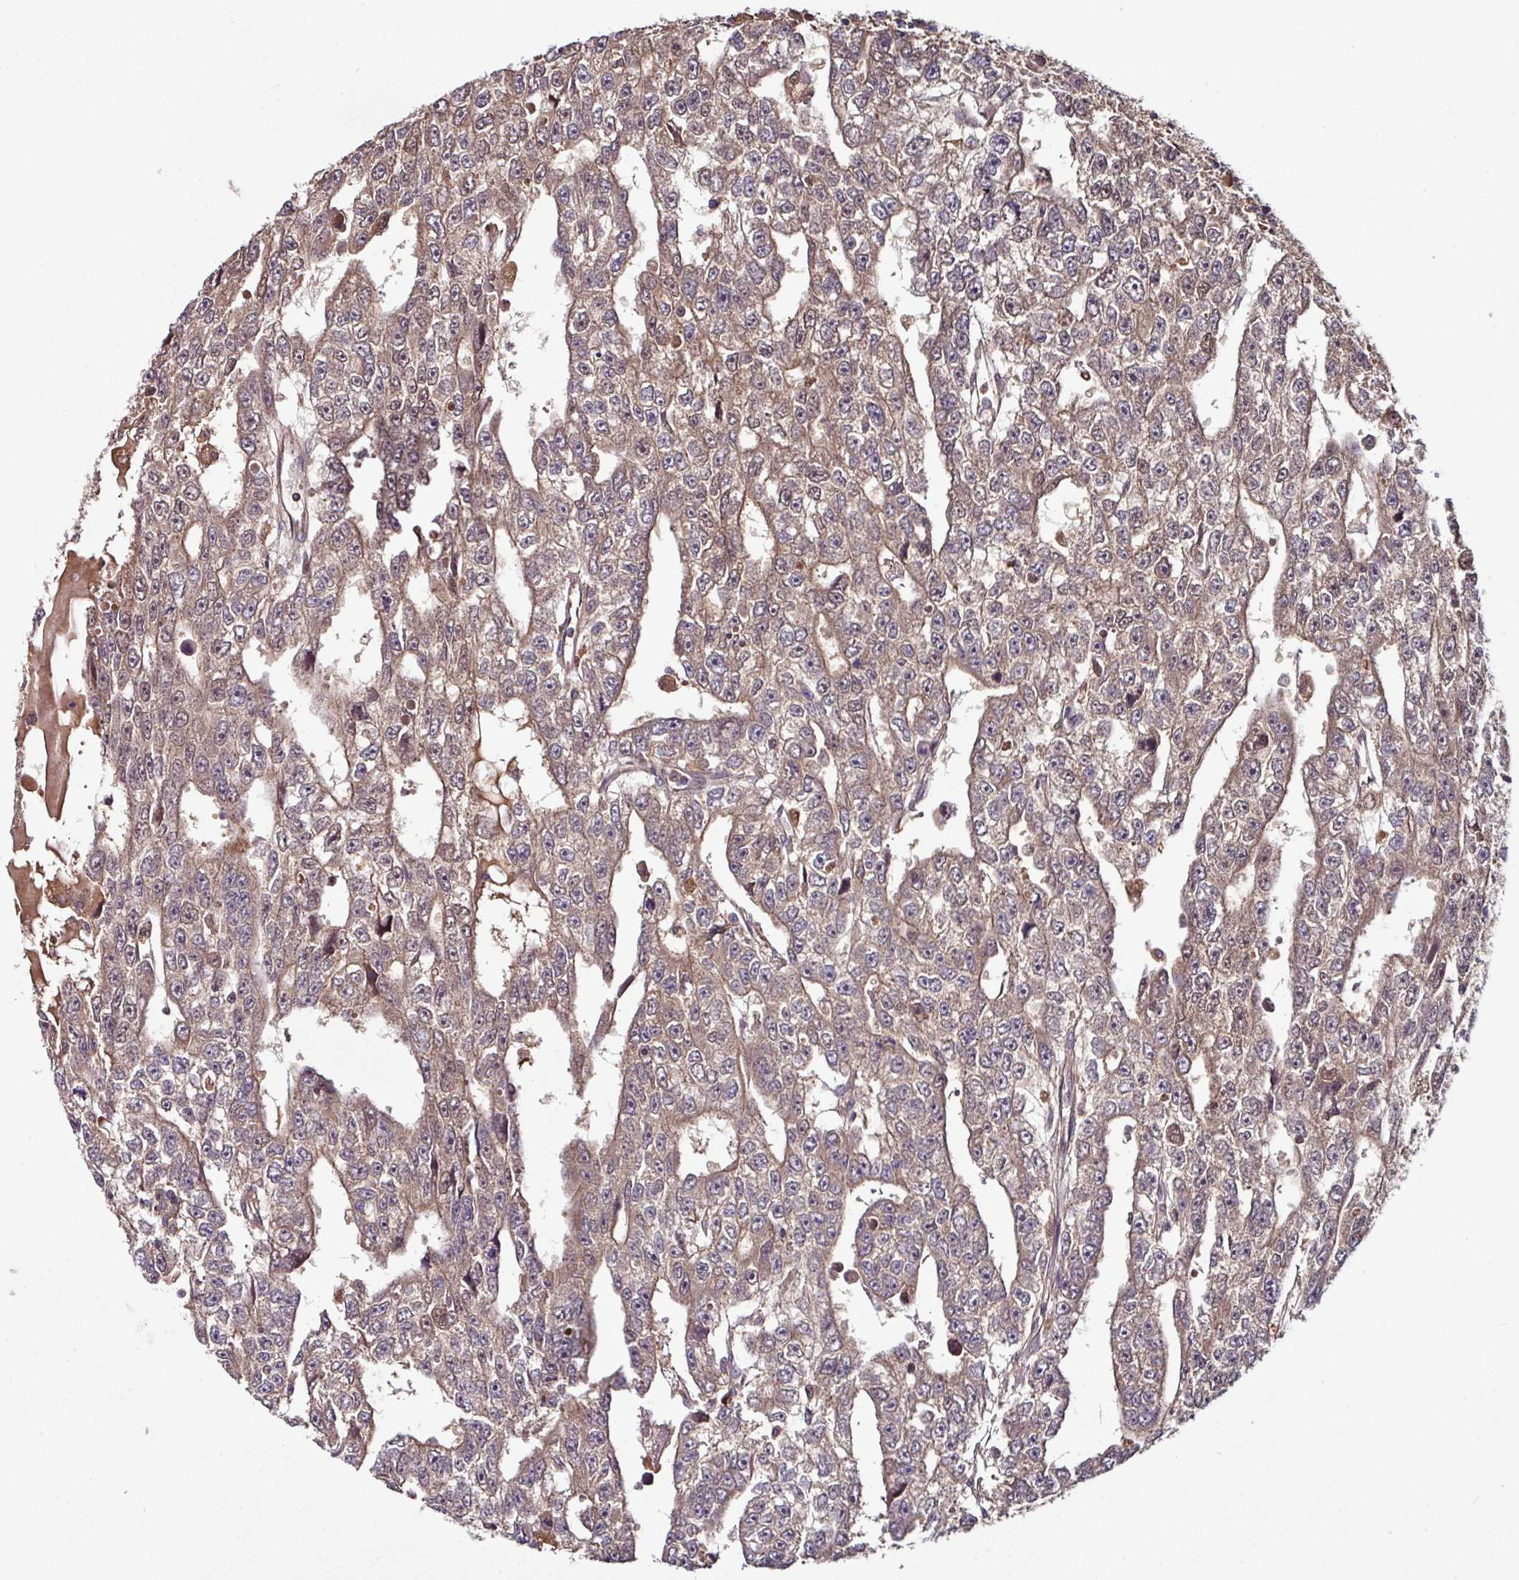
{"staining": {"intensity": "moderate", "quantity": "25%-75%", "location": "cytoplasmic/membranous"}, "tissue": "testis cancer", "cell_type": "Tumor cells", "image_type": "cancer", "snomed": [{"axis": "morphology", "description": "Carcinoma, Embryonal, NOS"}, {"axis": "topography", "description": "Testis"}], "caption": "Tumor cells display moderate cytoplasmic/membranous staining in about 25%-75% of cells in testis cancer (embryonal carcinoma). (DAB = brown stain, brightfield microscopy at high magnification).", "gene": "GNPDA1", "patient": {"sex": "male", "age": 20}}